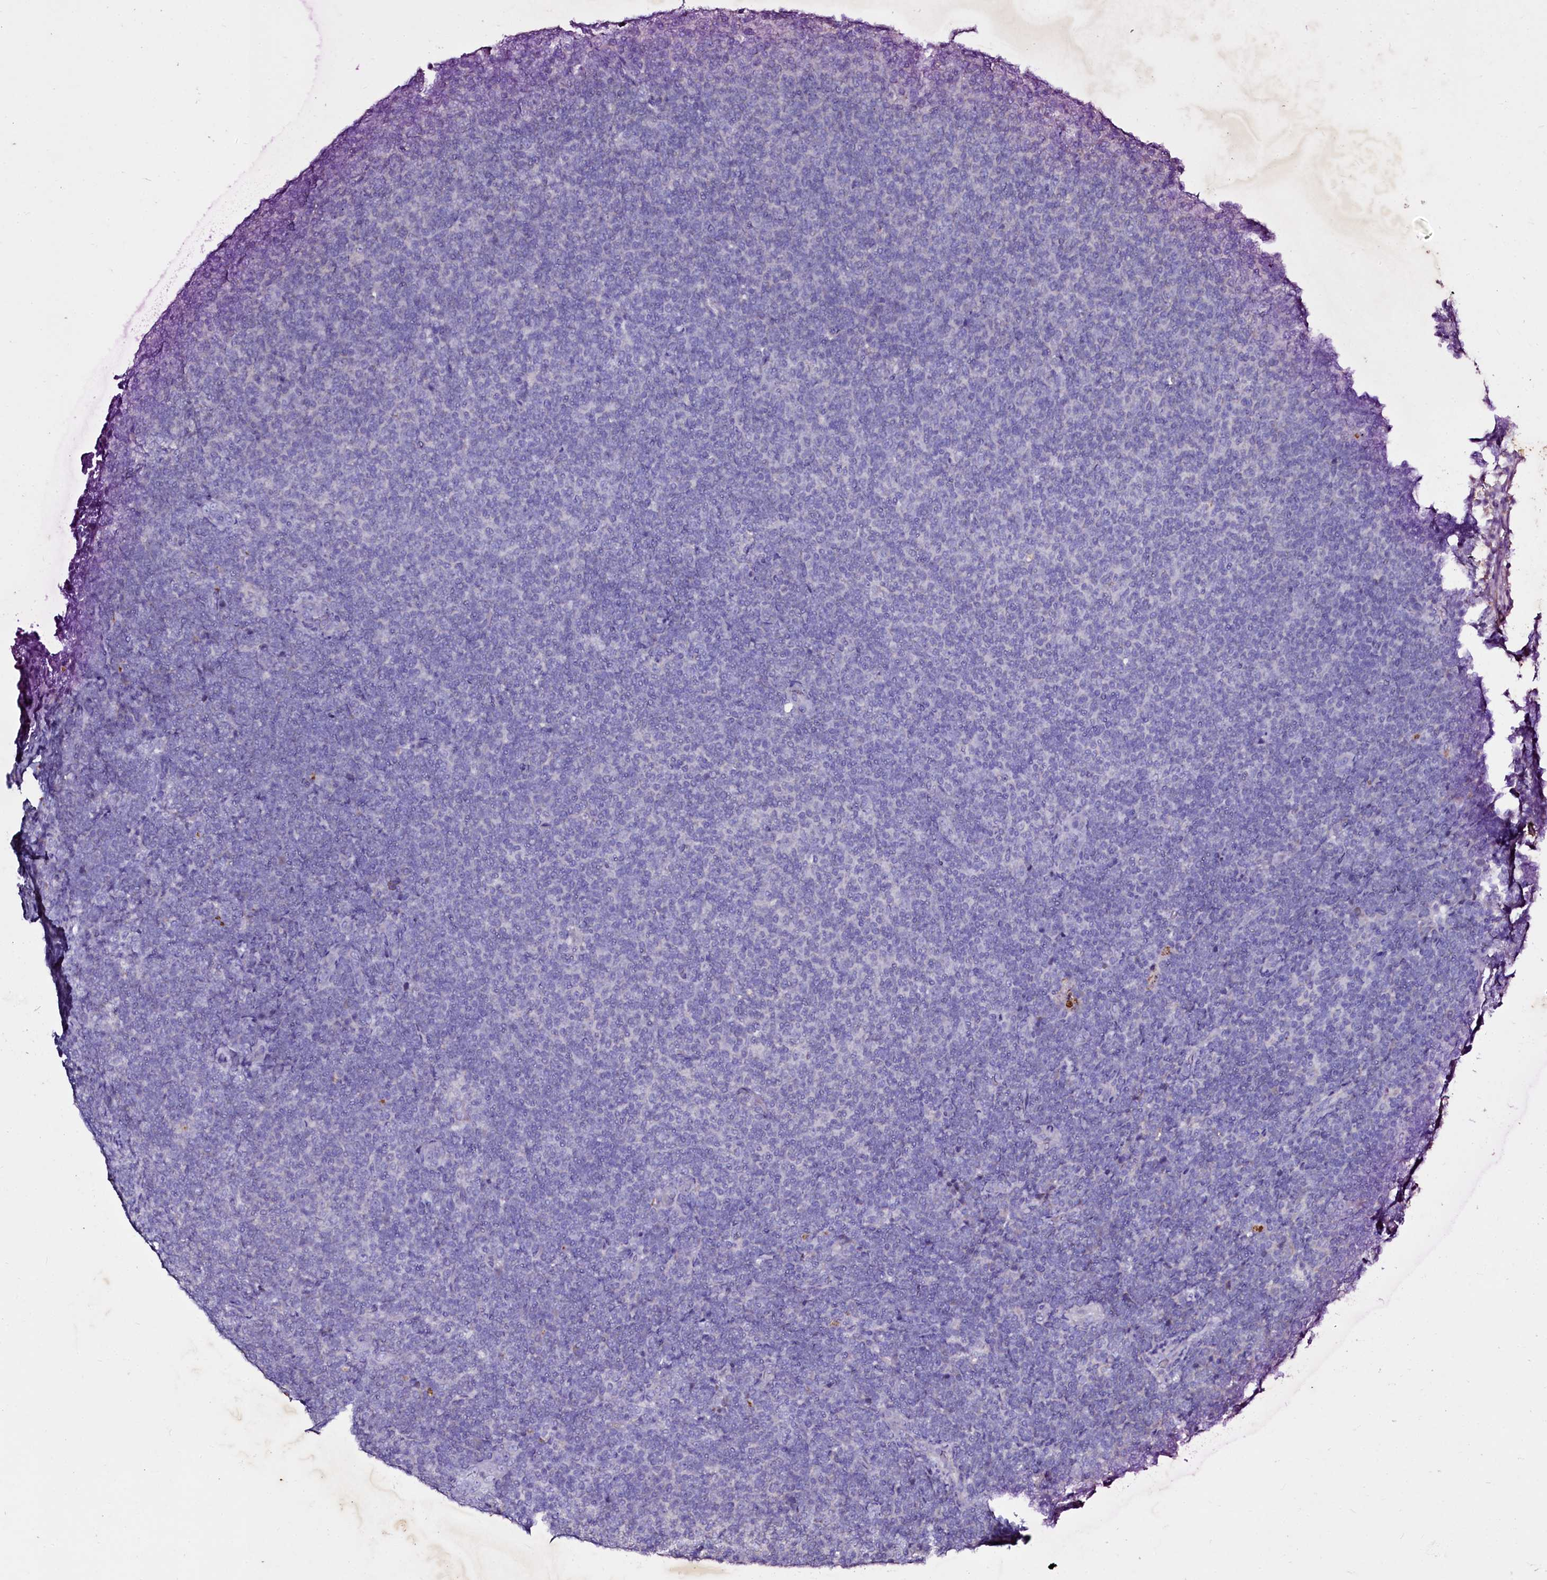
{"staining": {"intensity": "negative", "quantity": "none", "location": "none"}, "tissue": "lymphoma", "cell_type": "Tumor cells", "image_type": "cancer", "snomed": [{"axis": "morphology", "description": "Malignant lymphoma, non-Hodgkin's type, Low grade"}, {"axis": "topography", "description": "Lymph node"}], "caption": "Protein analysis of malignant lymphoma, non-Hodgkin's type (low-grade) demonstrates no significant positivity in tumor cells. (DAB IHC with hematoxylin counter stain).", "gene": "SELENOT", "patient": {"sex": "male", "age": 66}}